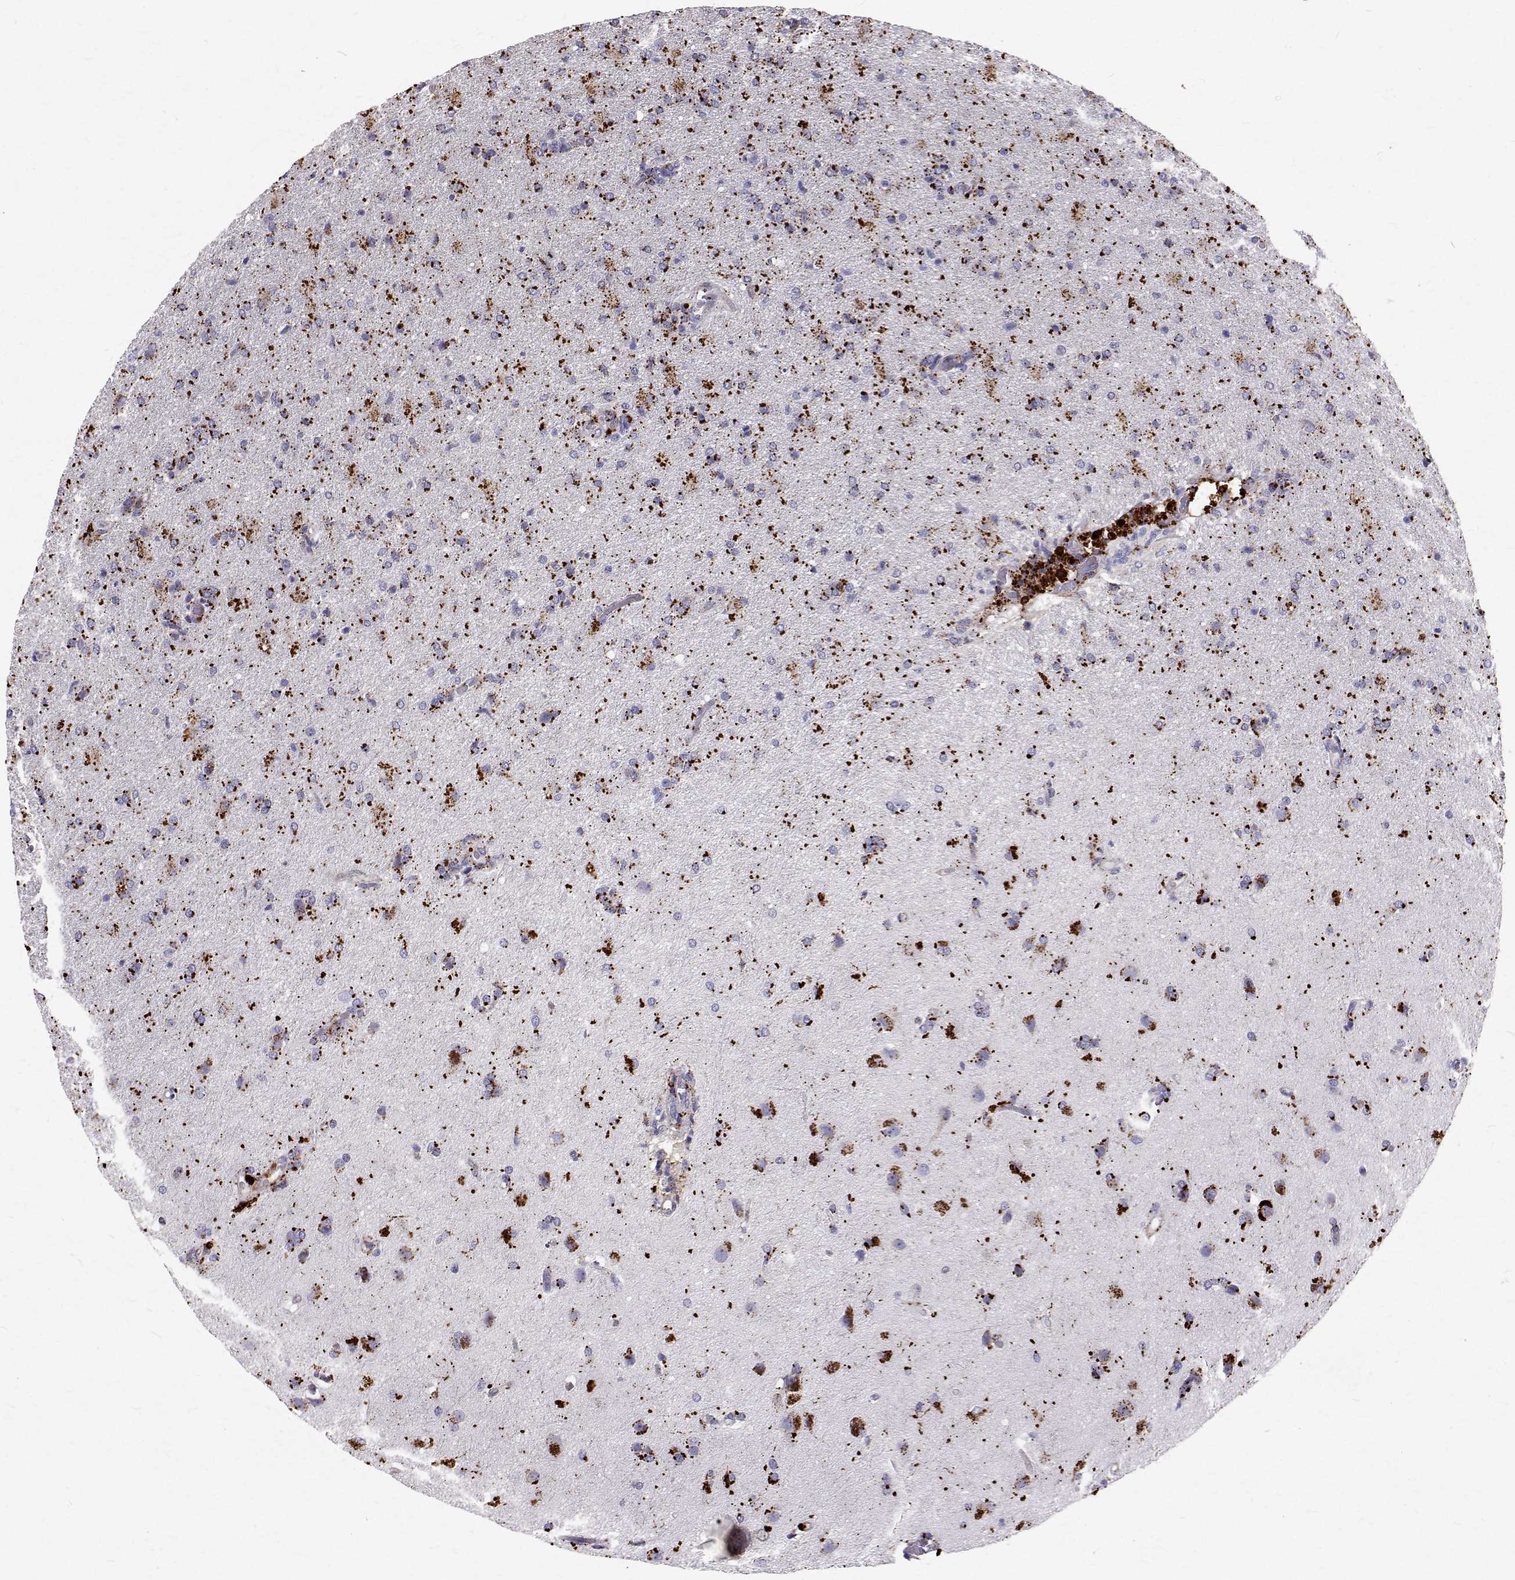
{"staining": {"intensity": "strong", "quantity": "25%-75%", "location": "cytoplasmic/membranous"}, "tissue": "glioma", "cell_type": "Tumor cells", "image_type": "cancer", "snomed": [{"axis": "morphology", "description": "Glioma, malignant, High grade"}, {"axis": "topography", "description": "Brain"}], "caption": "Immunohistochemical staining of human malignant glioma (high-grade) reveals high levels of strong cytoplasmic/membranous expression in approximately 25%-75% of tumor cells.", "gene": "TPP1", "patient": {"sex": "male", "age": 68}}